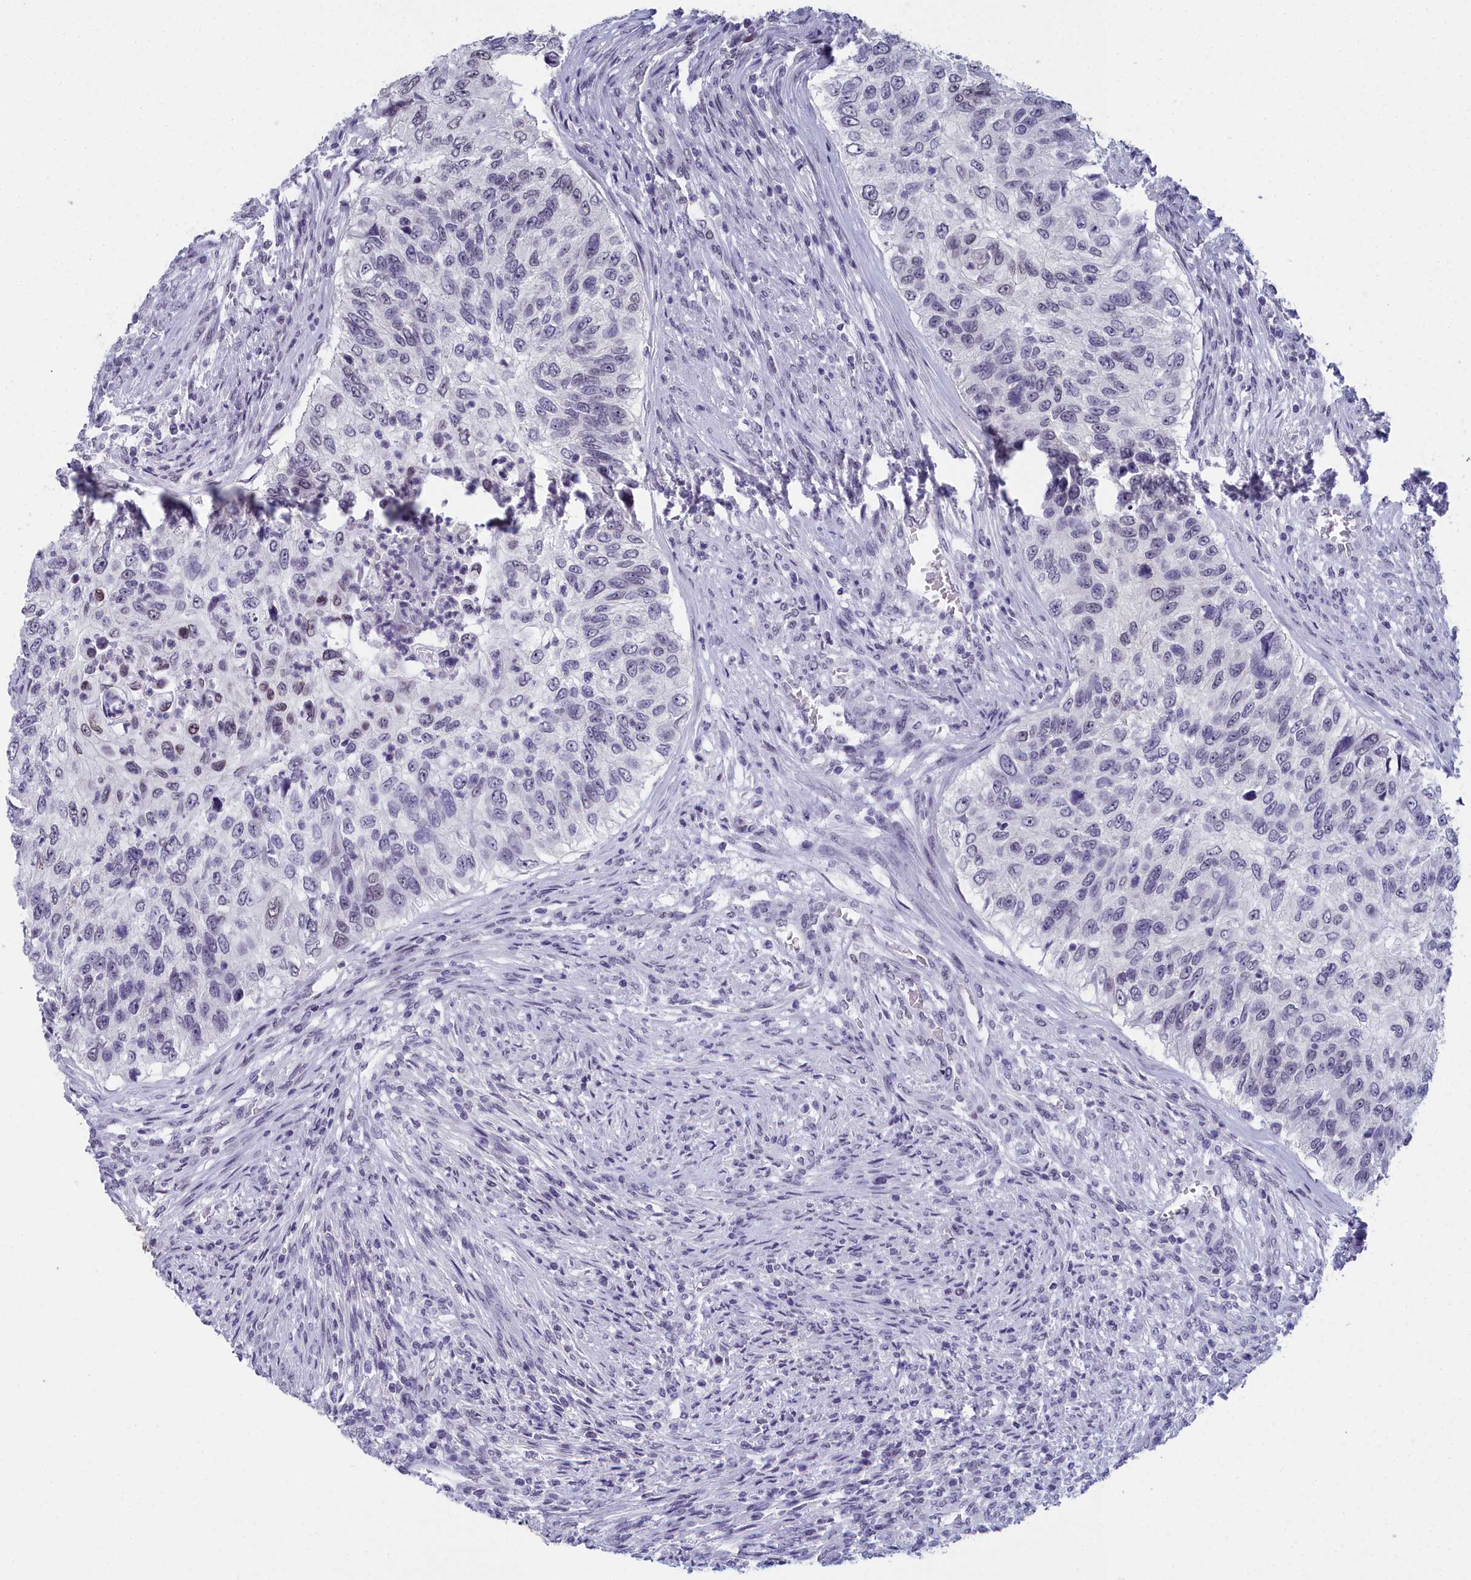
{"staining": {"intensity": "negative", "quantity": "none", "location": "none"}, "tissue": "urothelial cancer", "cell_type": "Tumor cells", "image_type": "cancer", "snomed": [{"axis": "morphology", "description": "Urothelial carcinoma, High grade"}, {"axis": "topography", "description": "Urinary bladder"}], "caption": "High-grade urothelial carcinoma was stained to show a protein in brown. There is no significant expression in tumor cells.", "gene": "CCDC97", "patient": {"sex": "female", "age": 60}}